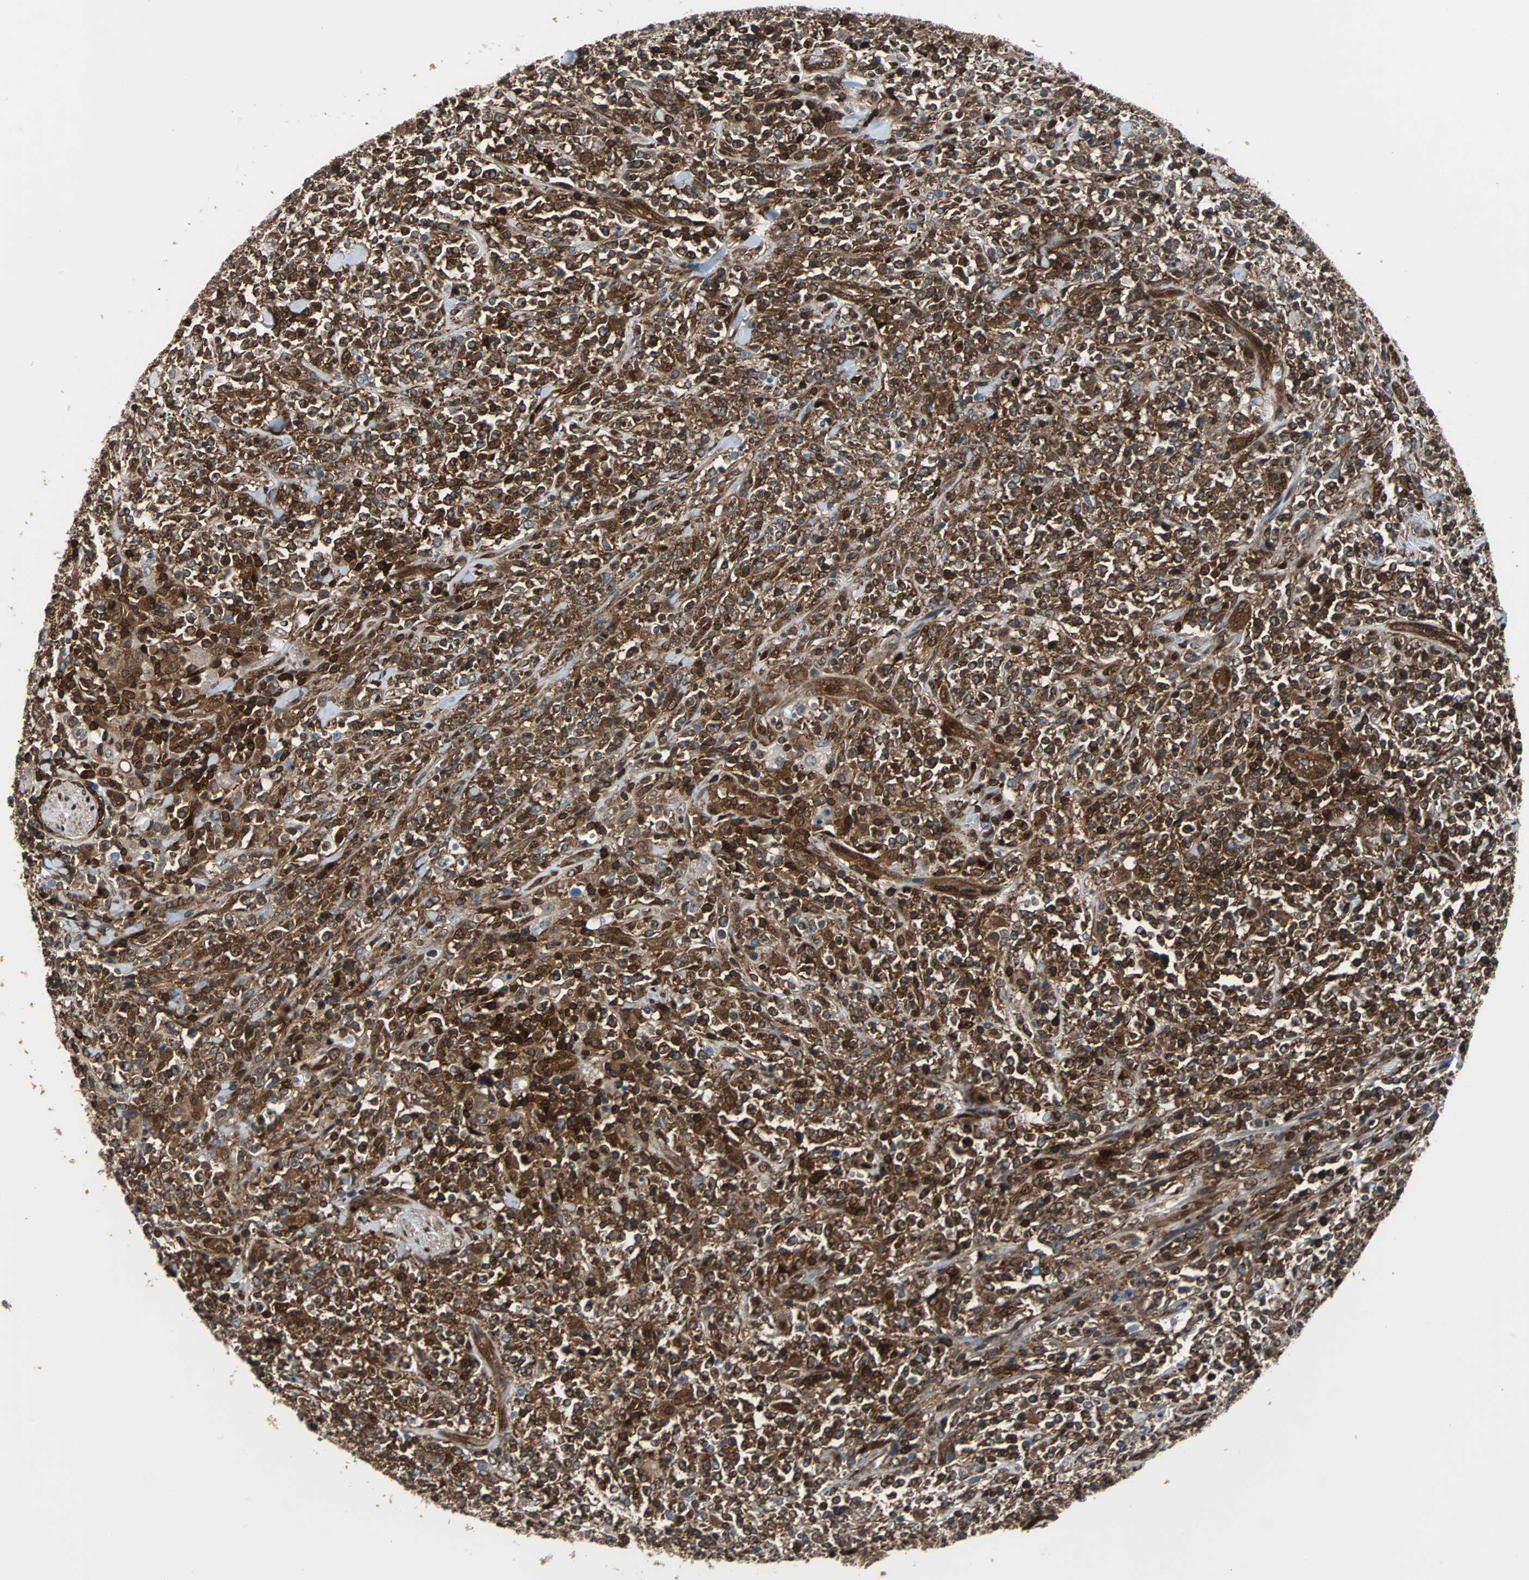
{"staining": {"intensity": "strong", "quantity": ">75%", "location": "cytoplasmic/membranous"}, "tissue": "lymphoma", "cell_type": "Tumor cells", "image_type": "cancer", "snomed": [{"axis": "morphology", "description": "Malignant lymphoma, non-Hodgkin's type, High grade"}, {"axis": "topography", "description": "Soft tissue"}], "caption": "The micrograph reveals immunohistochemical staining of high-grade malignant lymphoma, non-Hodgkin's type. There is strong cytoplasmic/membranous staining is present in about >75% of tumor cells. The staining was performed using DAB to visualize the protein expression in brown, while the nuclei were stained in blue with hematoxylin (Magnification: 20x).", "gene": "RELA", "patient": {"sex": "male", "age": 18}}